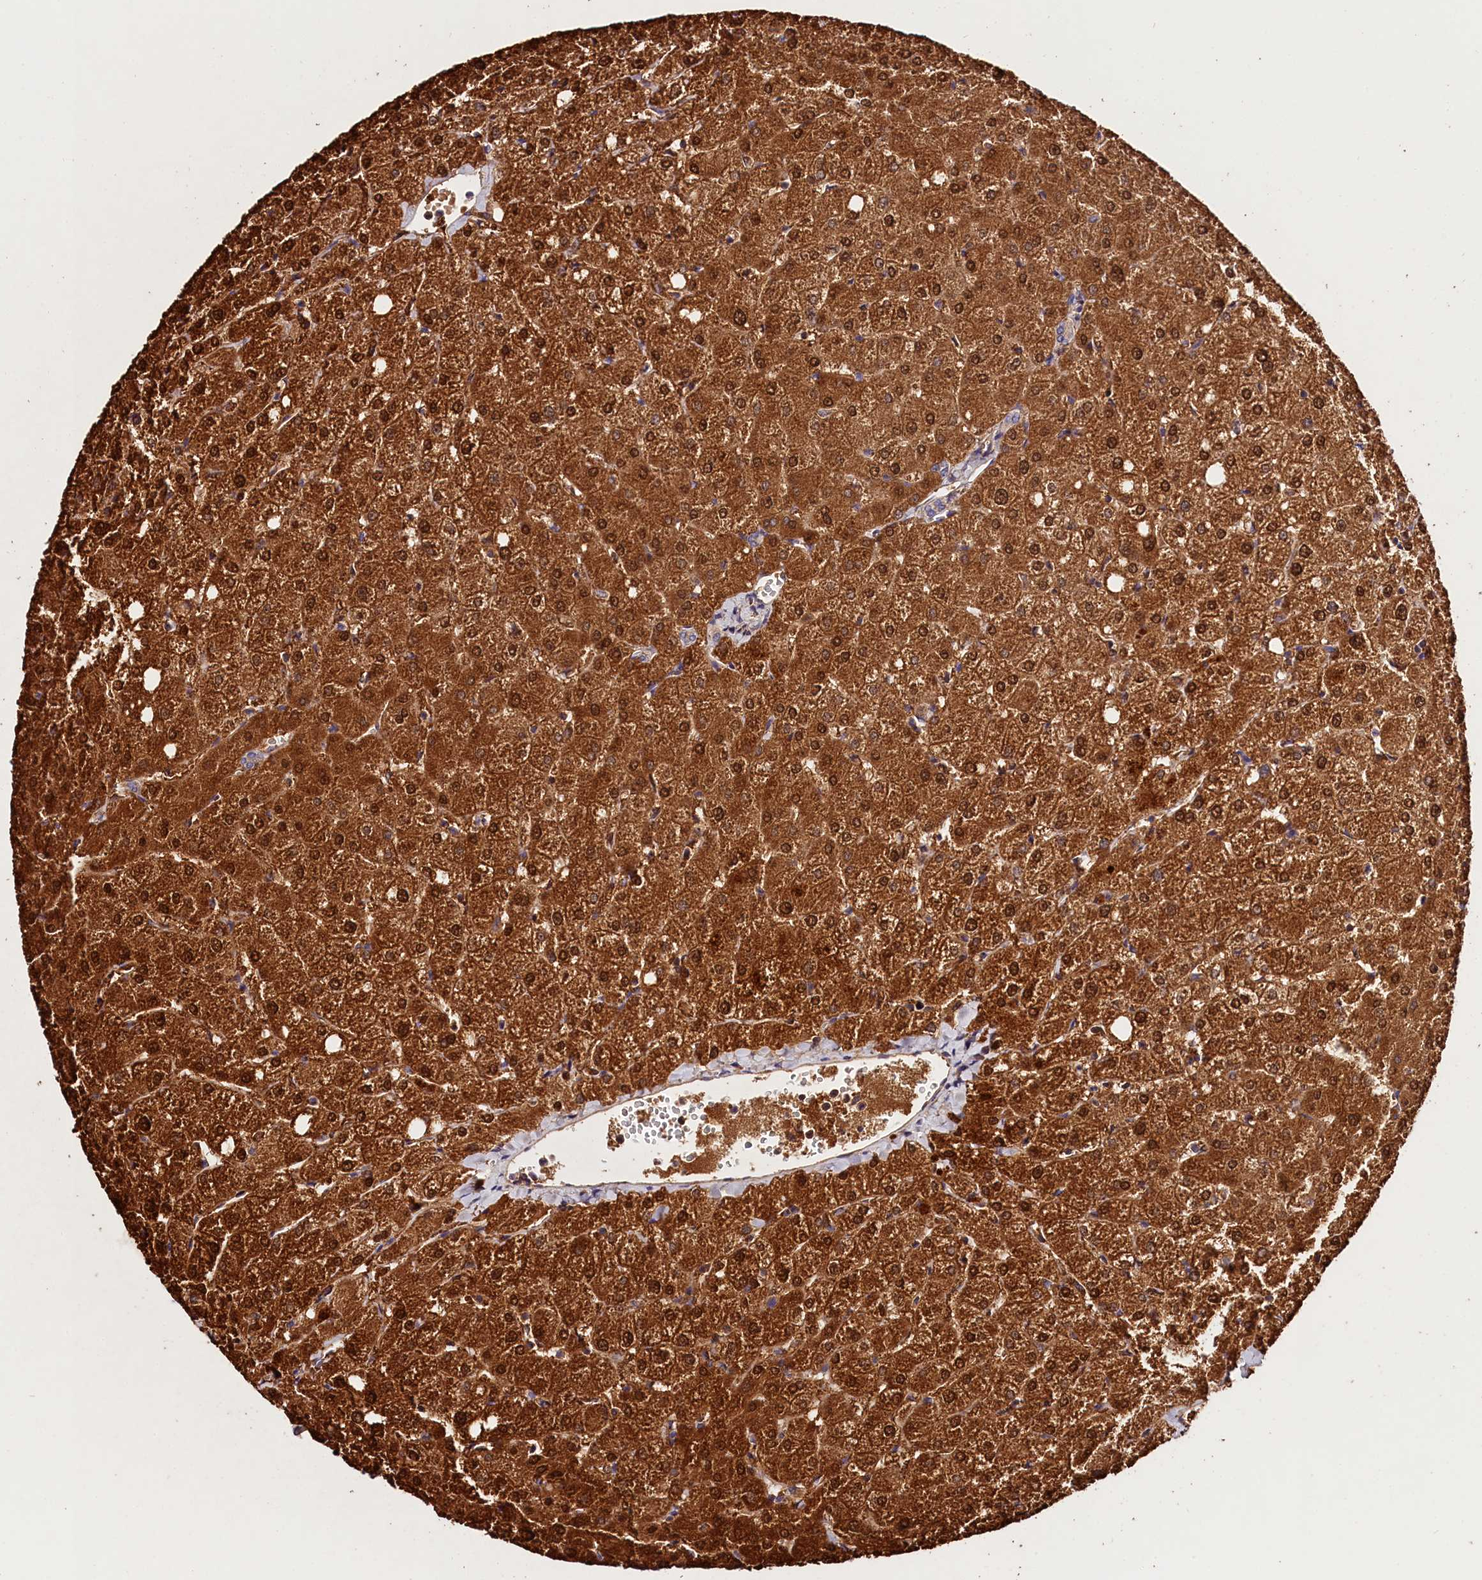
{"staining": {"intensity": "moderate", "quantity": "25%-75%", "location": "cytoplasmic/membranous"}, "tissue": "liver", "cell_type": "Cholangiocytes", "image_type": "normal", "snomed": [{"axis": "morphology", "description": "Normal tissue, NOS"}, {"axis": "topography", "description": "Liver"}], "caption": "DAB immunohistochemical staining of benign human liver reveals moderate cytoplasmic/membranous protein expression in approximately 25%-75% of cholangiocytes. (Stains: DAB in brown, nuclei in blue, Microscopy: brightfield microscopy at high magnification).", "gene": "SPG11", "patient": {"sex": "female", "age": 54}}